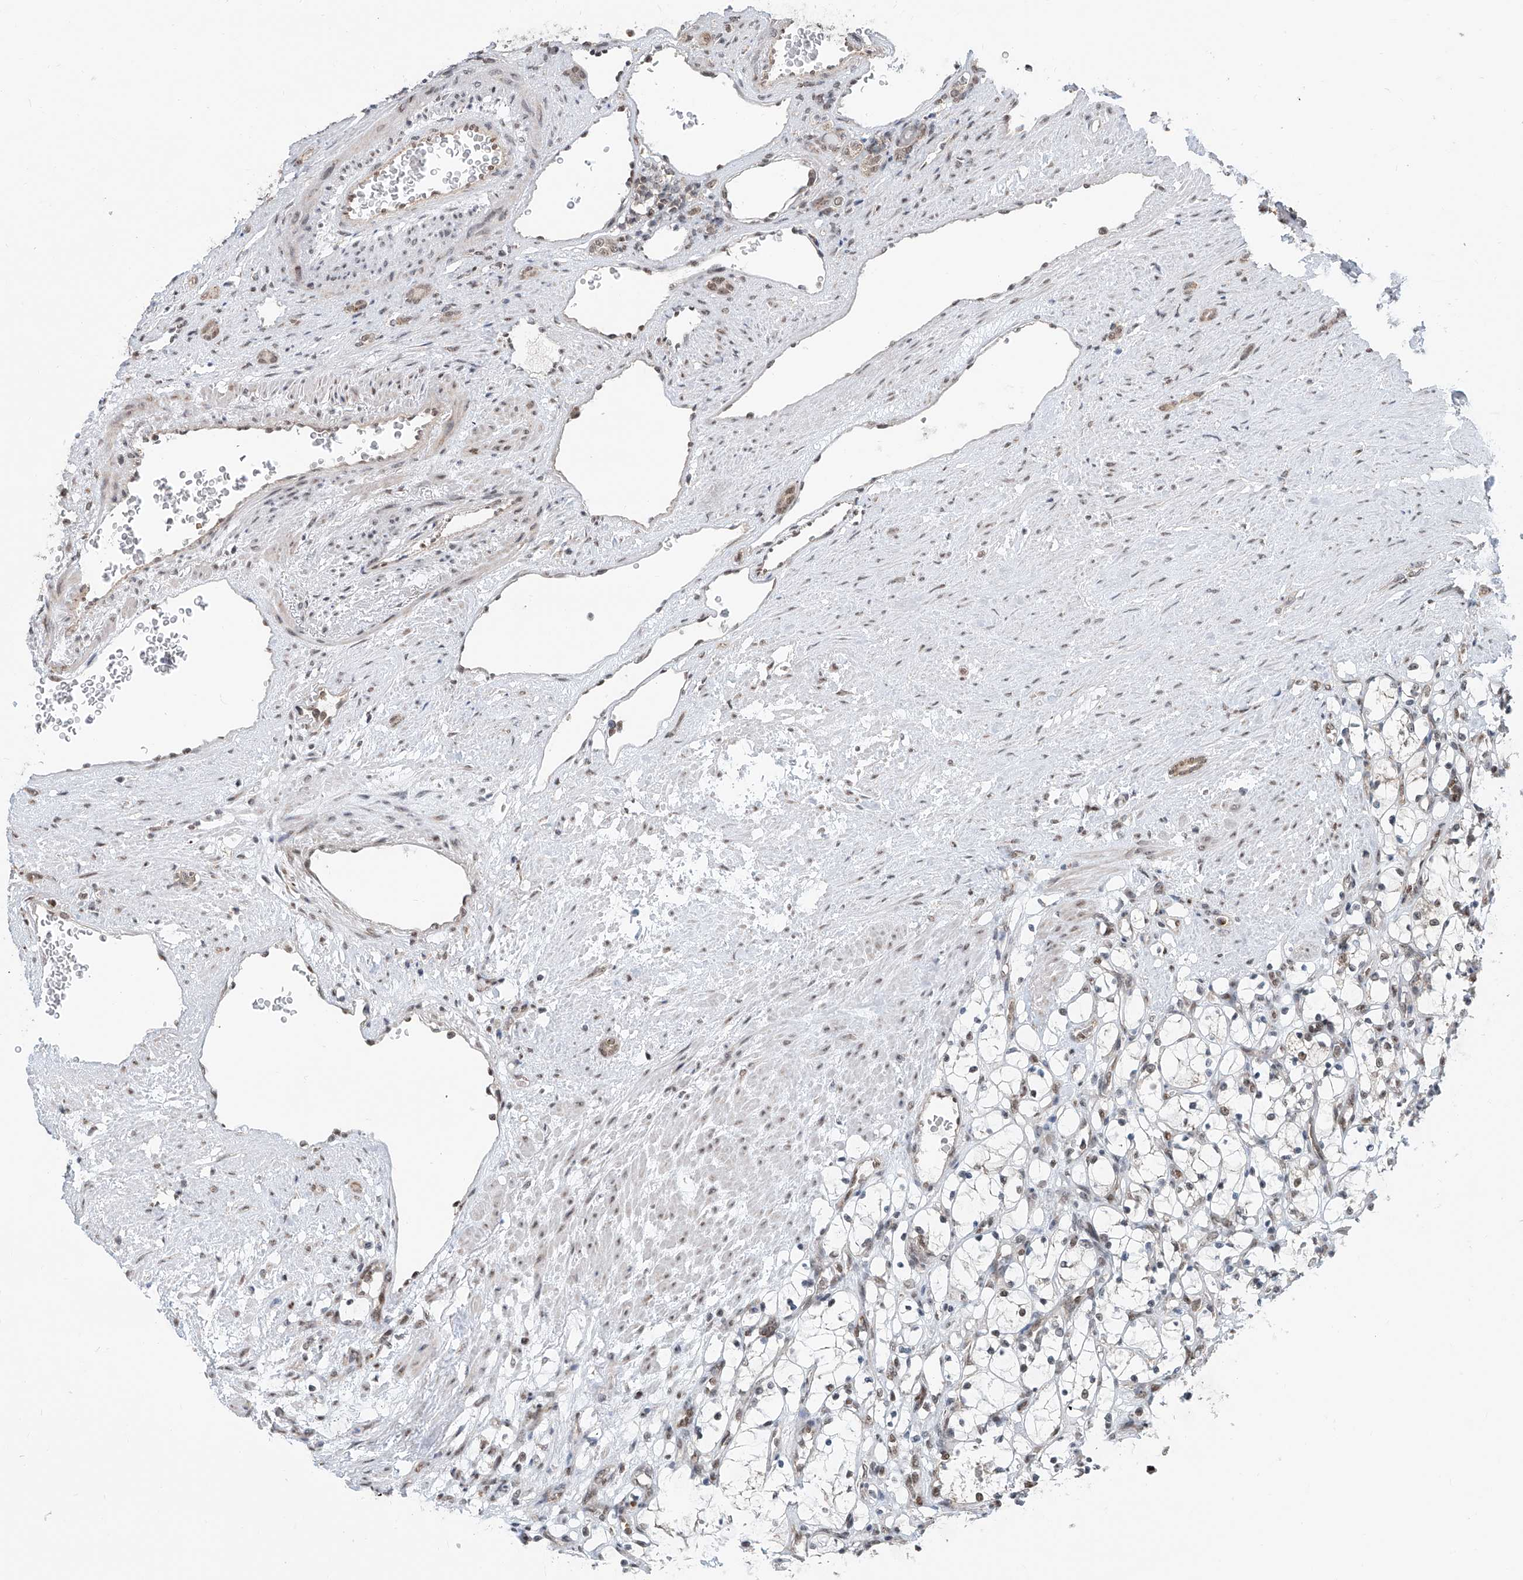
{"staining": {"intensity": "weak", "quantity": "<25%", "location": "nuclear"}, "tissue": "renal cancer", "cell_type": "Tumor cells", "image_type": "cancer", "snomed": [{"axis": "morphology", "description": "Adenocarcinoma, NOS"}, {"axis": "topography", "description": "Kidney"}], "caption": "This is a photomicrograph of IHC staining of adenocarcinoma (renal), which shows no staining in tumor cells.", "gene": "SDE2", "patient": {"sex": "female", "age": 69}}